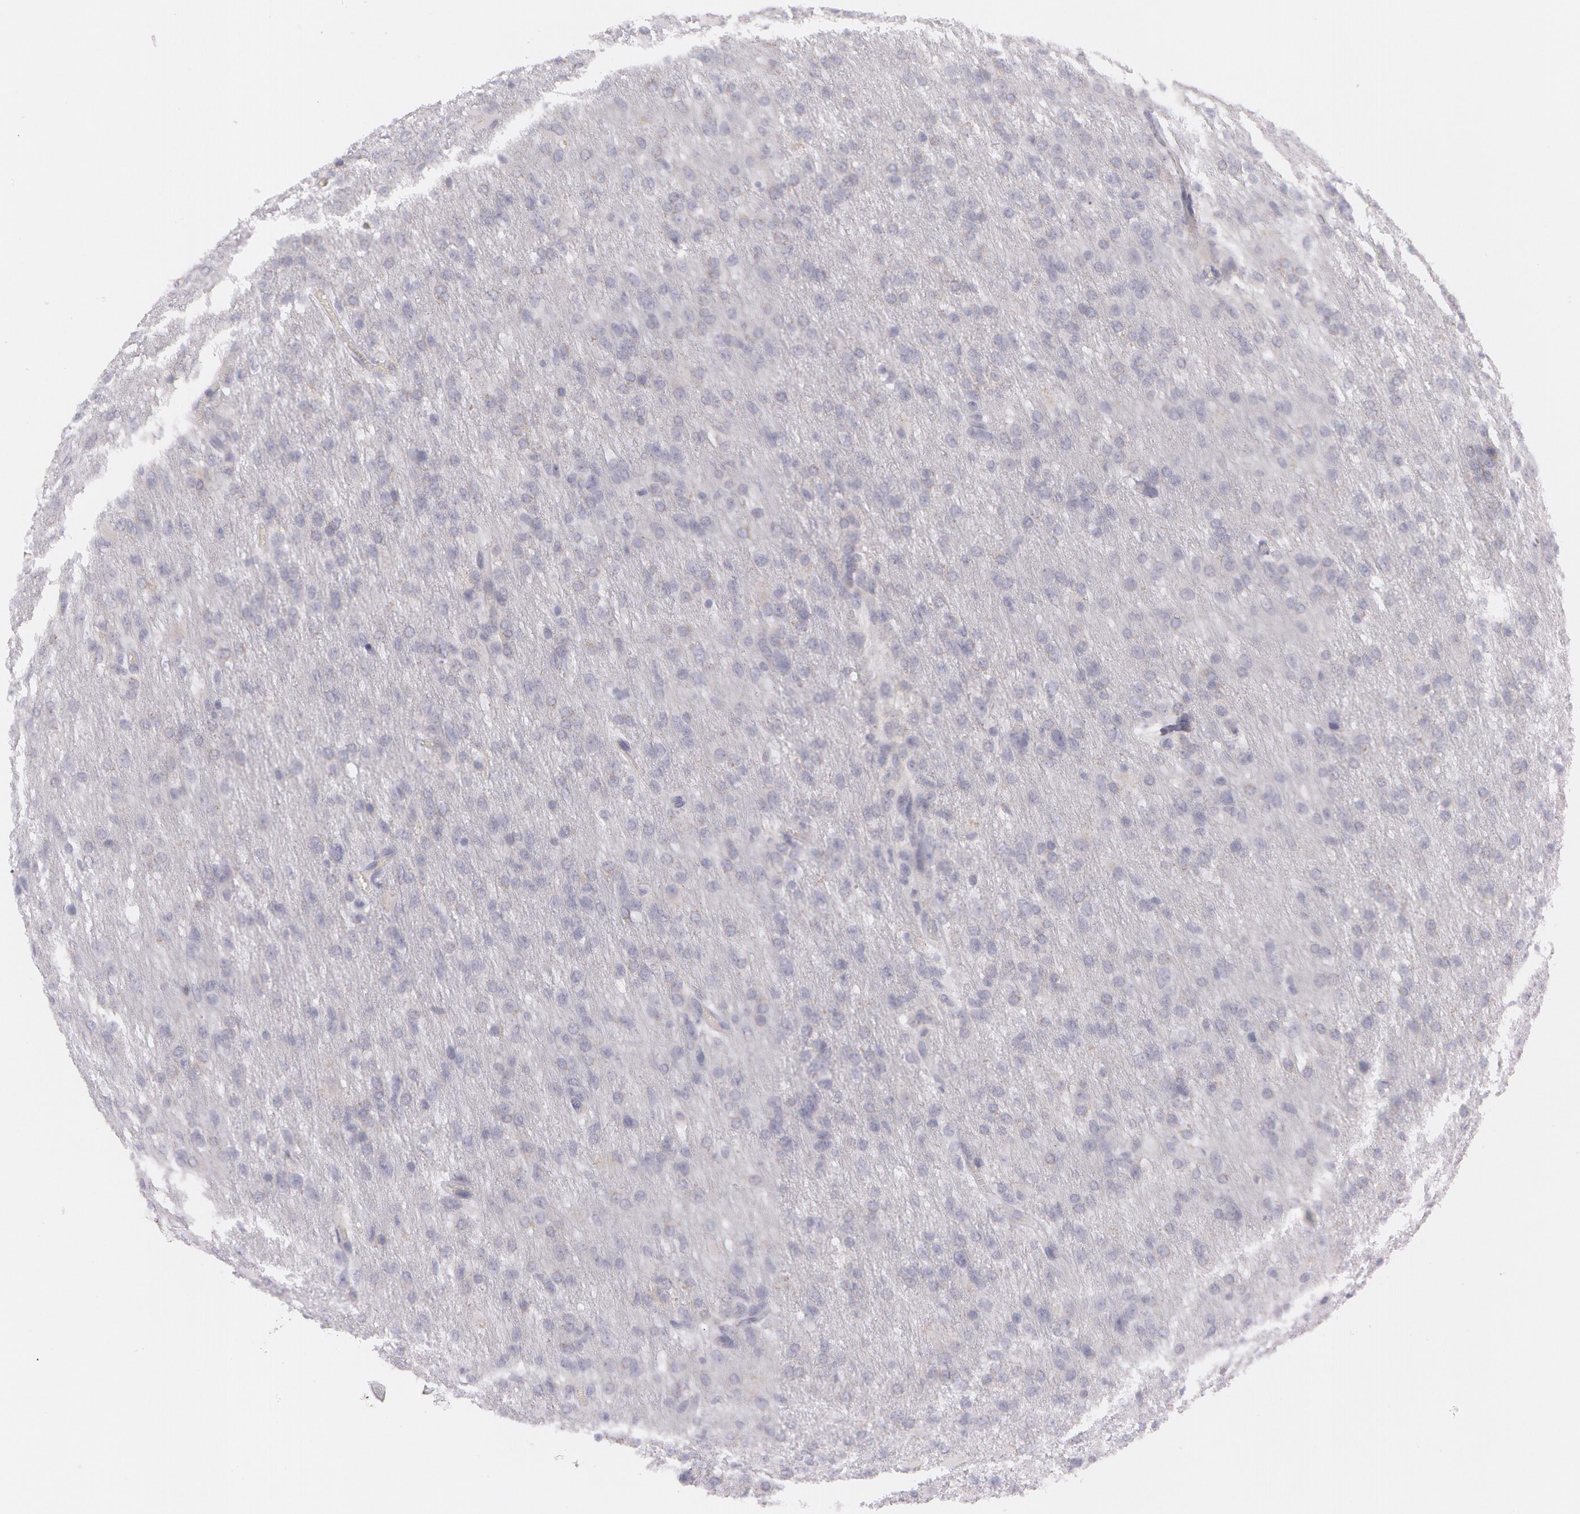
{"staining": {"intensity": "negative", "quantity": "none", "location": "none"}, "tissue": "glioma", "cell_type": "Tumor cells", "image_type": "cancer", "snomed": [{"axis": "morphology", "description": "Glioma, malignant, High grade"}, {"axis": "topography", "description": "Brain"}], "caption": "The immunohistochemistry image has no significant expression in tumor cells of glioma tissue.", "gene": "IL1RN", "patient": {"sex": "male", "age": 68}}